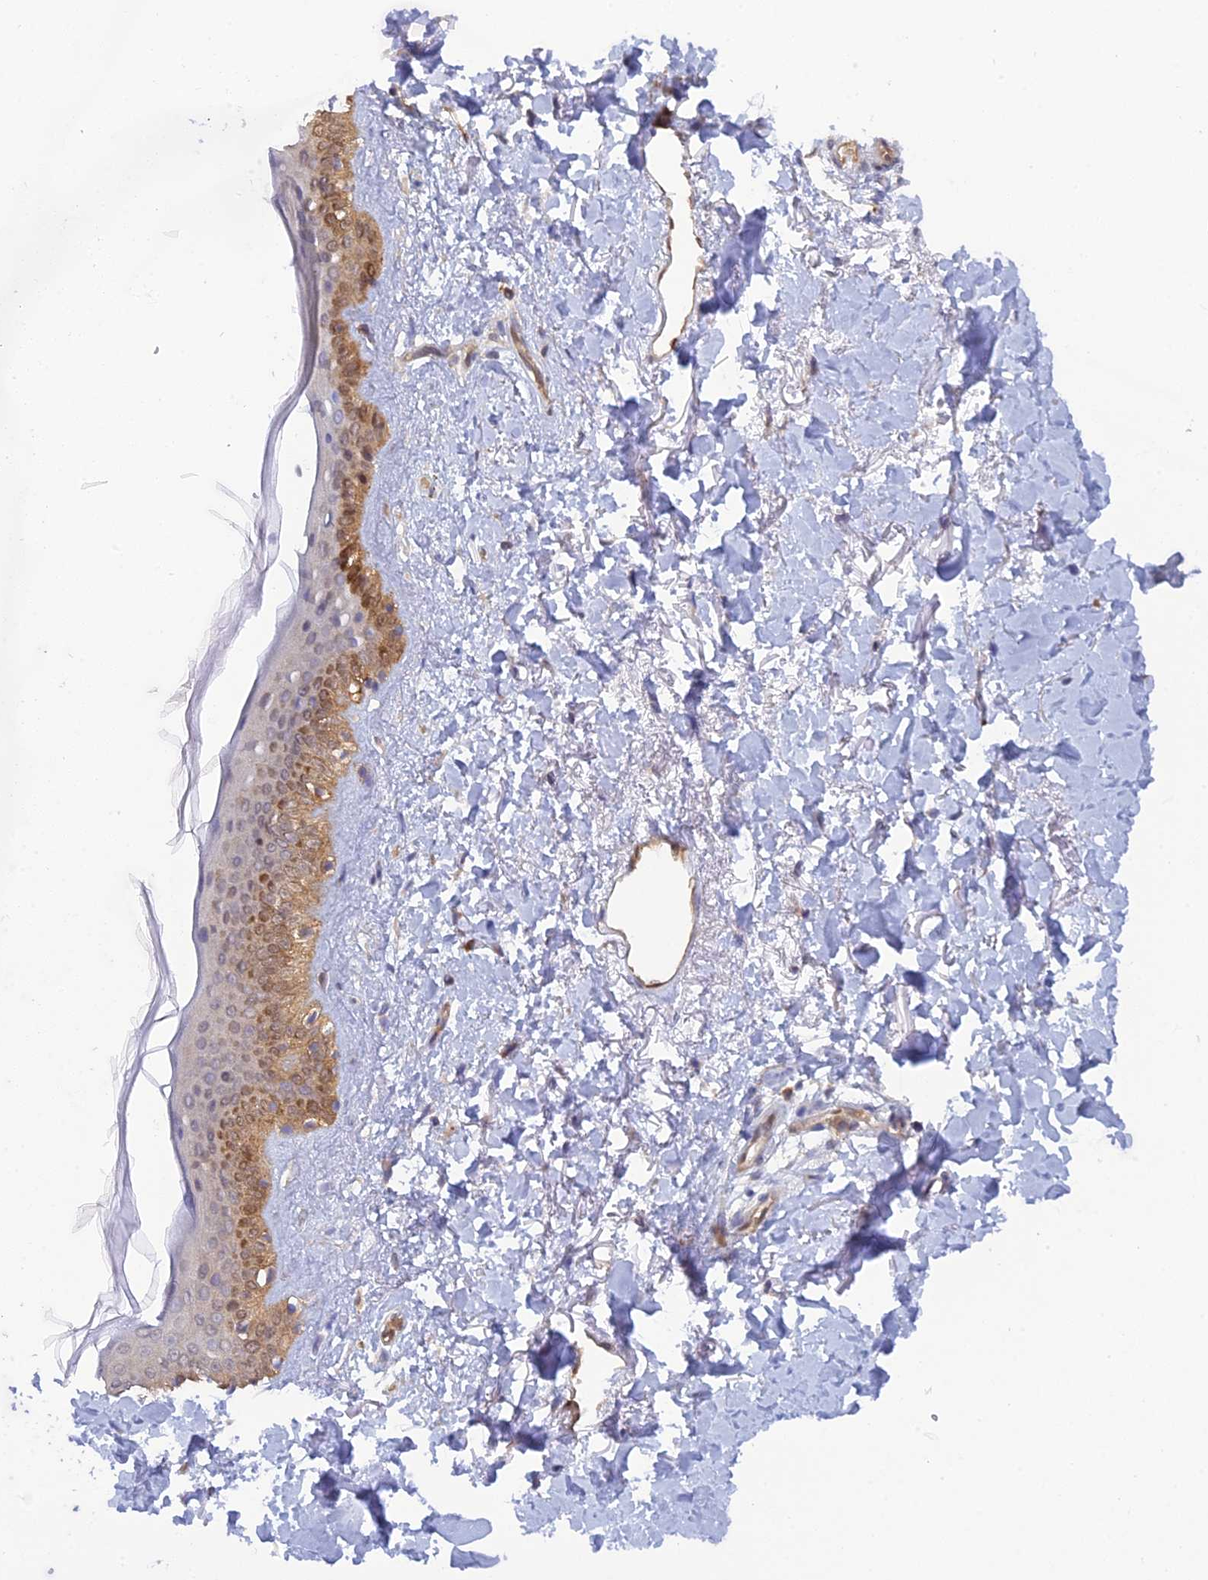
{"staining": {"intensity": "negative", "quantity": "none", "location": "none"}, "tissue": "skin", "cell_type": "Fibroblasts", "image_type": "normal", "snomed": [{"axis": "morphology", "description": "Normal tissue, NOS"}, {"axis": "topography", "description": "Skin"}], "caption": "High power microscopy micrograph of an immunohistochemistry image of normal skin, revealing no significant expression in fibroblasts.", "gene": "HINT1", "patient": {"sex": "female", "age": 58}}